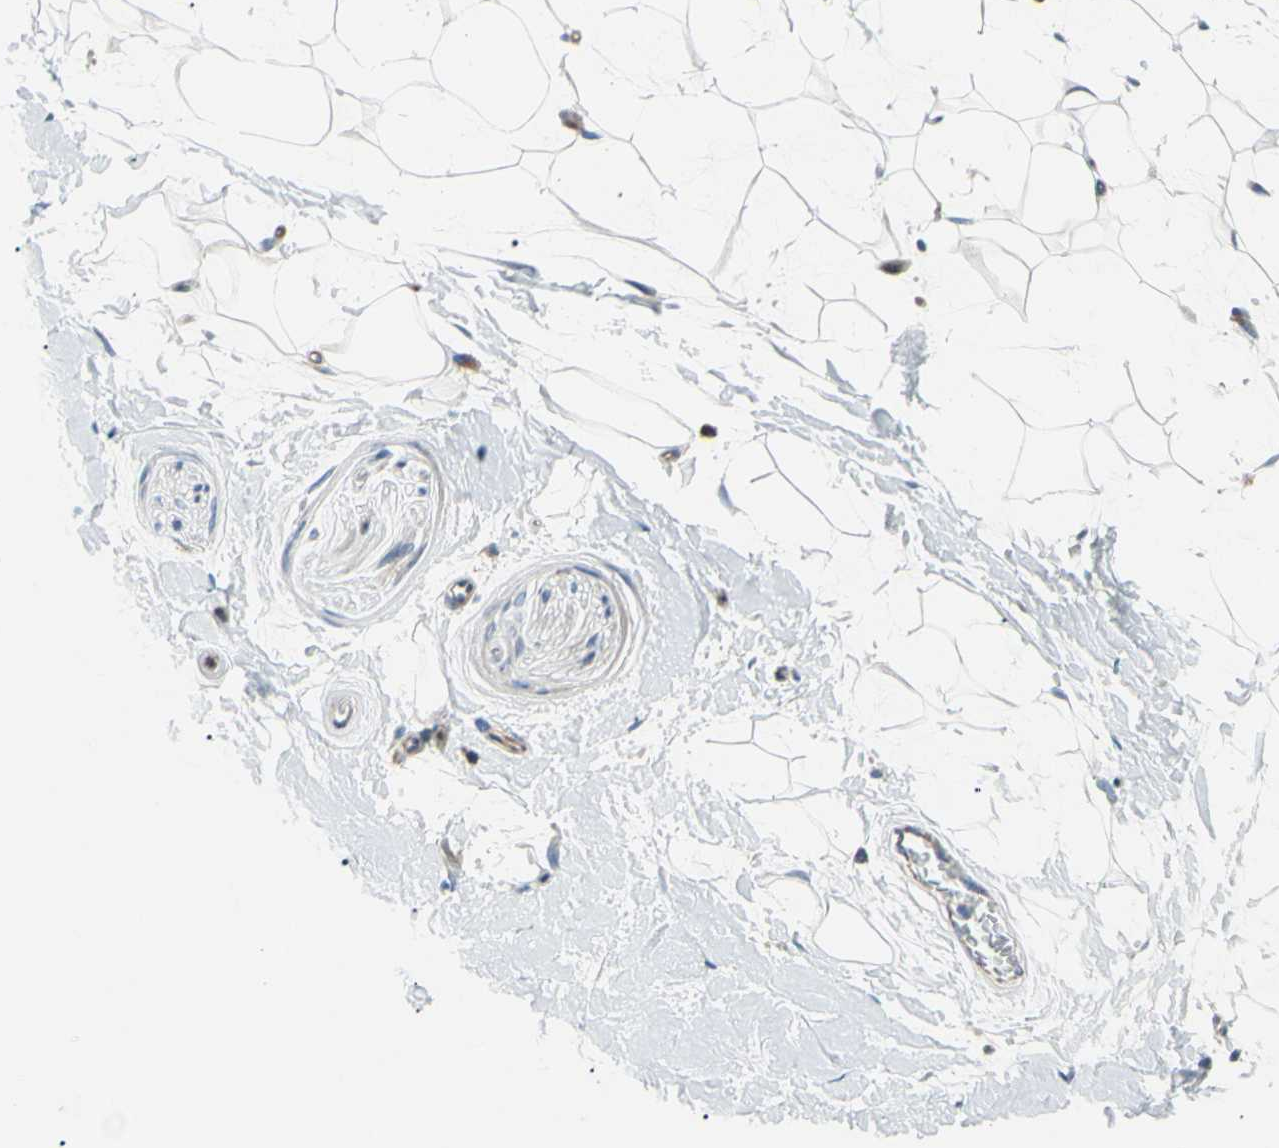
{"staining": {"intensity": "negative", "quantity": "none", "location": "none"}, "tissue": "adipose tissue", "cell_type": "Adipocytes", "image_type": "normal", "snomed": [{"axis": "morphology", "description": "Normal tissue, NOS"}, {"axis": "topography", "description": "Soft tissue"}], "caption": "A high-resolution image shows immunohistochemistry (IHC) staining of unremarkable adipose tissue, which displays no significant staining in adipocytes.", "gene": "PAK2", "patient": {"sex": "male", "age": 72}}